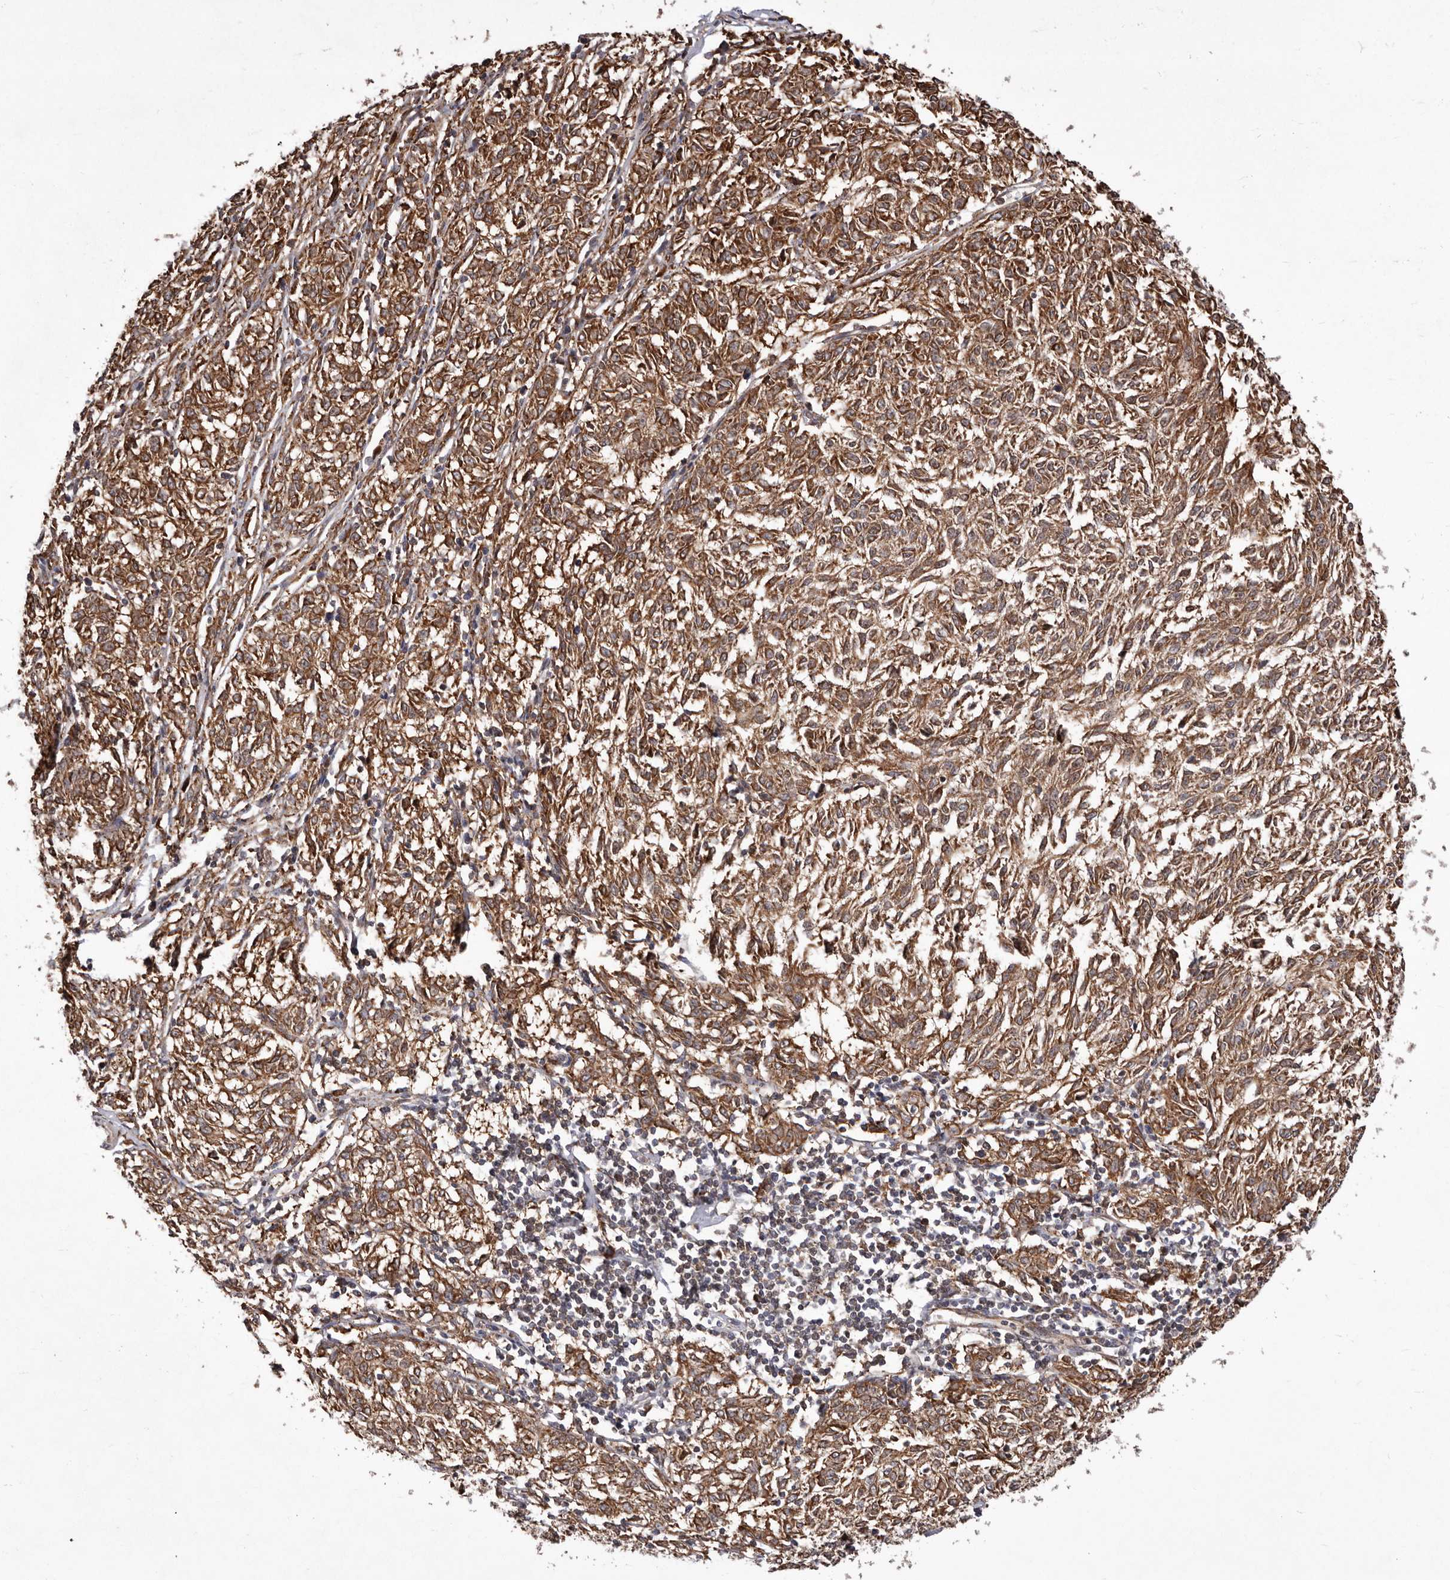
{"staining": {"intensity": "moderate", "quantity": ">75%", "location": "cytoplasmic/membranous"}, "tissue": "melanoma", "cell_type": "Tumor cells", "image_type": "cancer", "snomed": [{"axis": "morphology", "description": "Malignant melanoma, NOS"}, {"axis": "topography", "description": "Skin"}], "caption": "Immunohistochemical staining of human melanoma displays medium levels of moderate cytoplasmic/membranous staining in approximately >75% of tumor cells.", "gene": "RRM2B", "patient": {"sex": "female", "age": 72}}